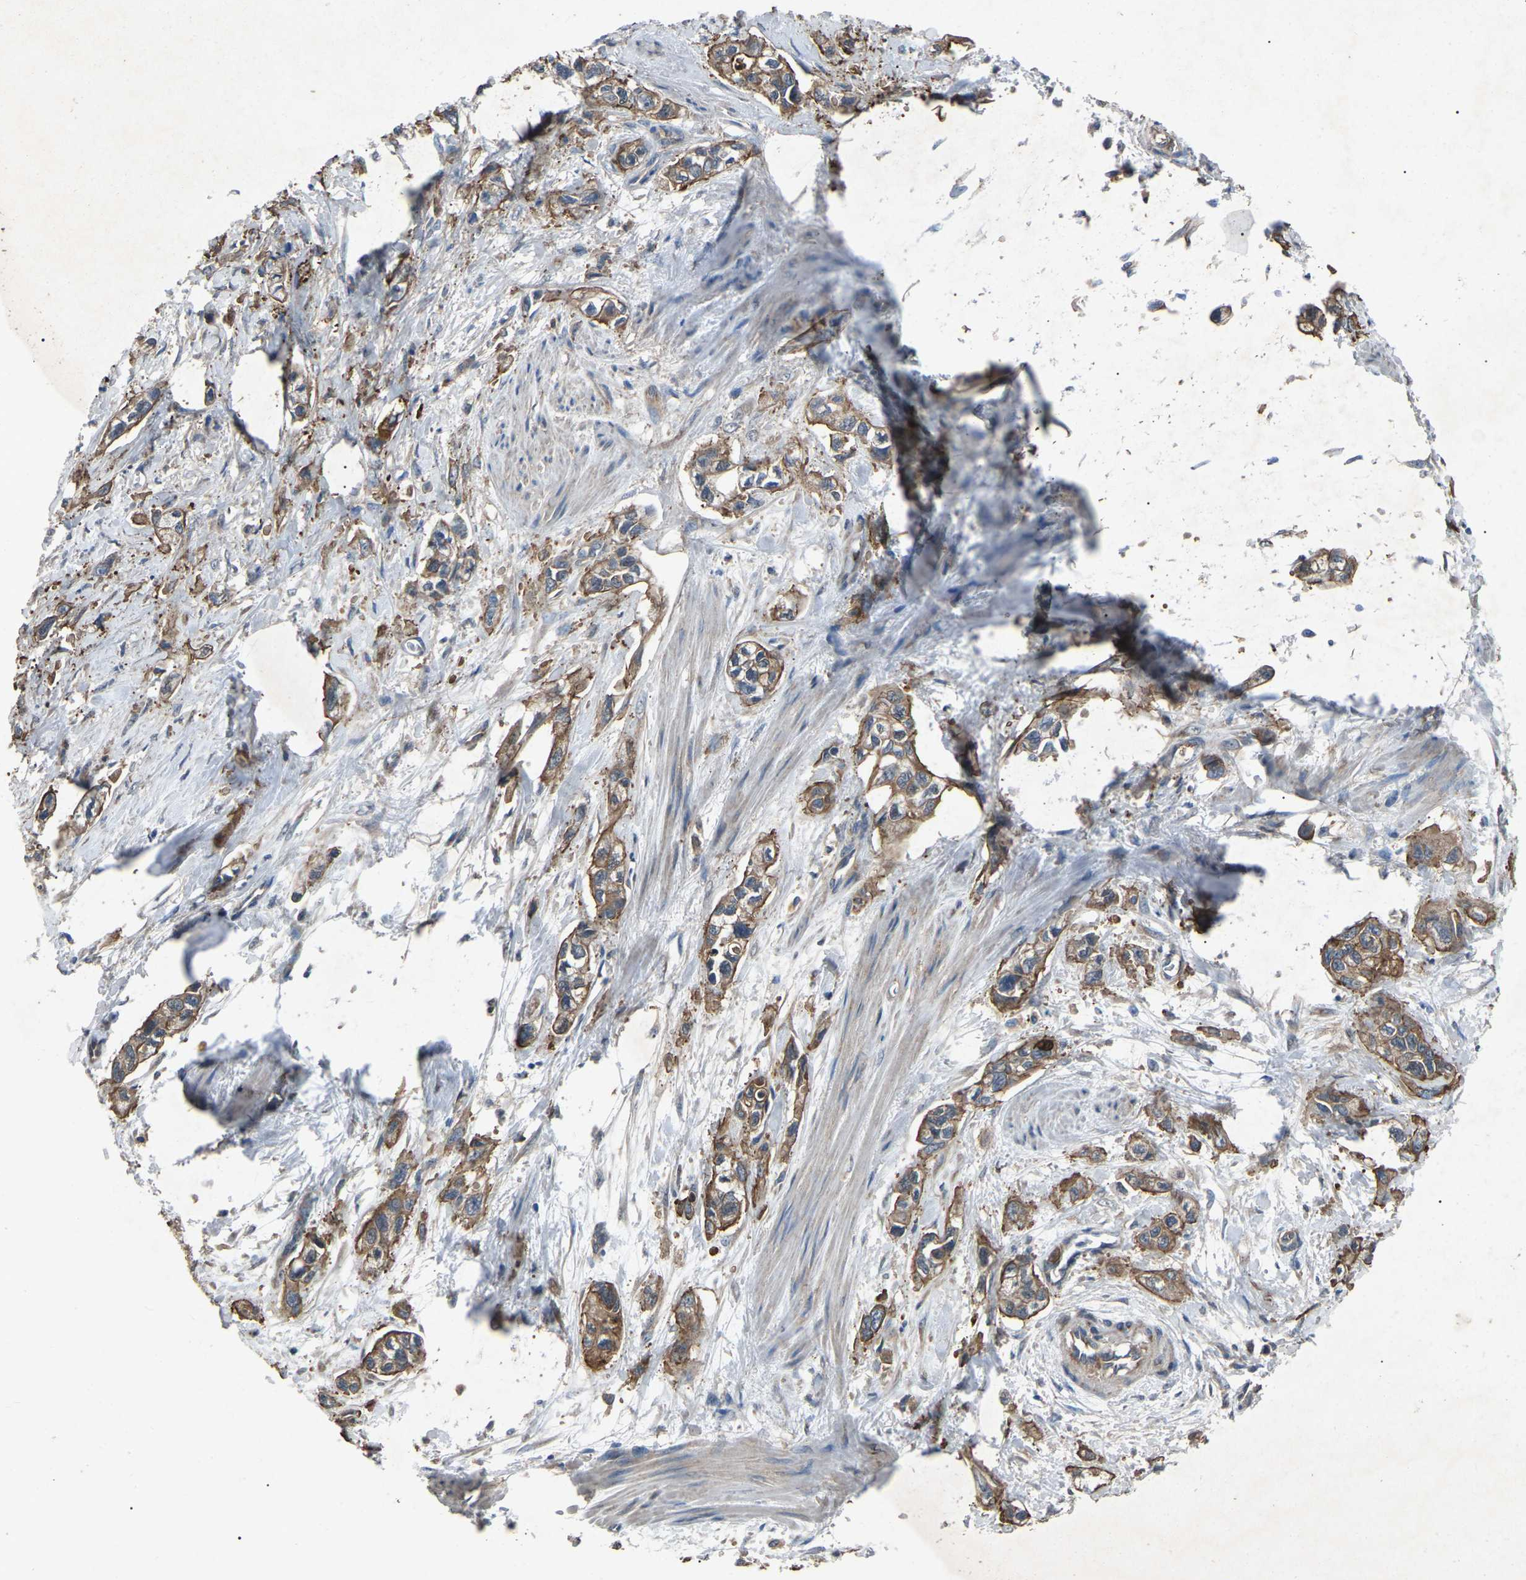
{"staining": {"intensity": "moderate", "quantity": ">75%", "location": "cytoplasmic/membranous"}, "tissue": "pancreatic cancer", "cell_type": "Tumor cells", "image_type": "cancer", "snomed": [{"axis": "morphology", "description": "Adenocarcinoma, NOS"}, {"axis": "topography", "description": "Pancreas"}], "caption": "Brown immunohistochemical staining in human pancreatic cancer exhibits moderate cytoplasmic/membranous expression in about >75% of tumor cells.", "gene": "AIMP1", "patient": {"sex": "male", "age": 74}}